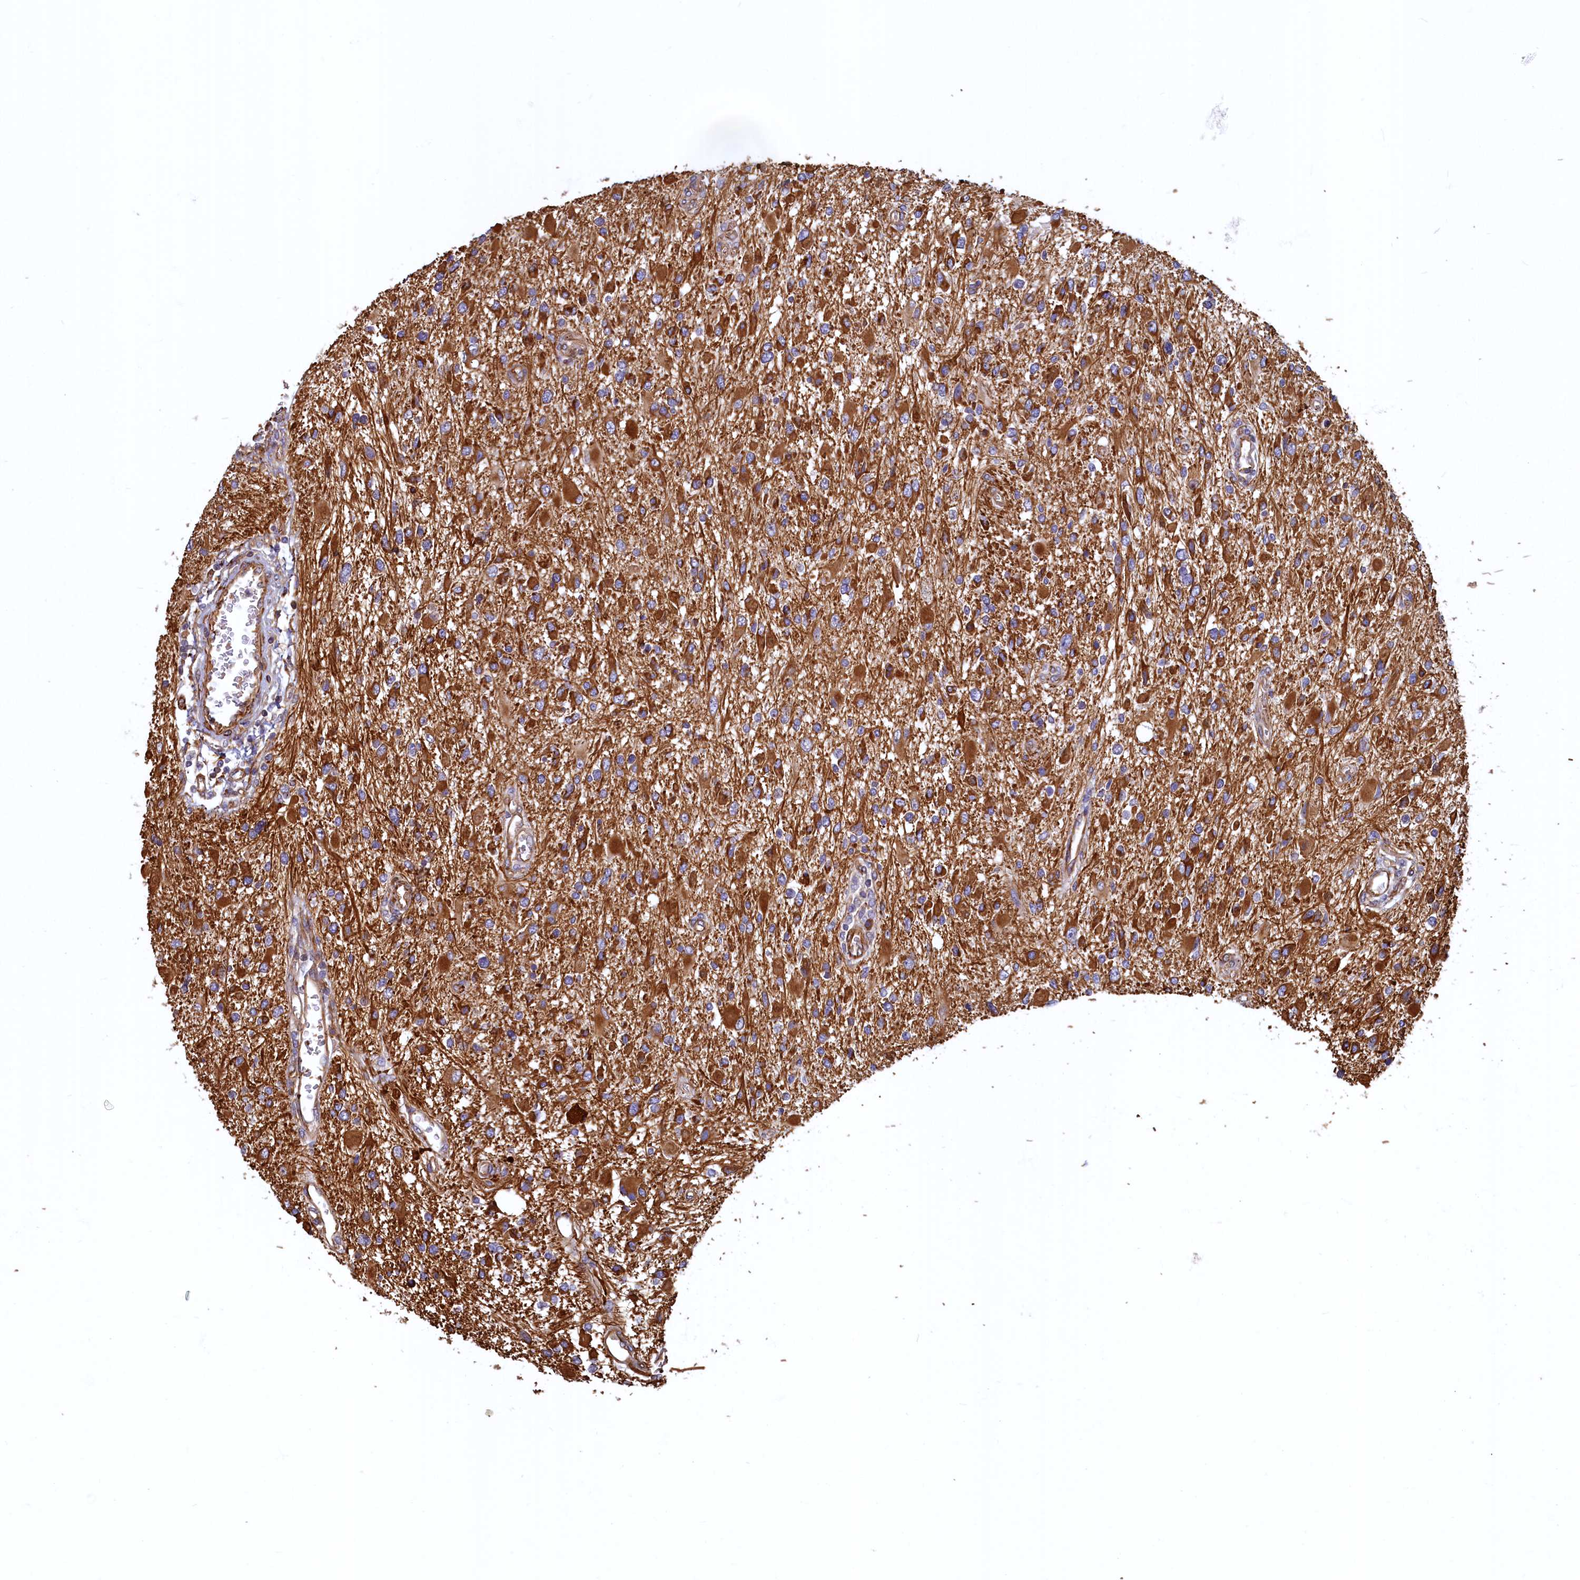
{"staining": {"intensity": "strong", "quantity": ">75%", "location": "cytoplasmic/membranous"}, "tissue": "glioma", "cell_type": "Tumor cells", "image_type": "cancer", "snomed": [{"axis": "morphology", "description": "Glioma, malignant, High grade"}, {"axis": "topography", "description": "Brain"}], "caption": "Protein staining exhibits strong cytoplasmic/membranous expression in about >75% of tumor cells in high-grade glioma (malignant).", "gene": "LRRC57", "patient": {"sex": "male", "age": 53}}